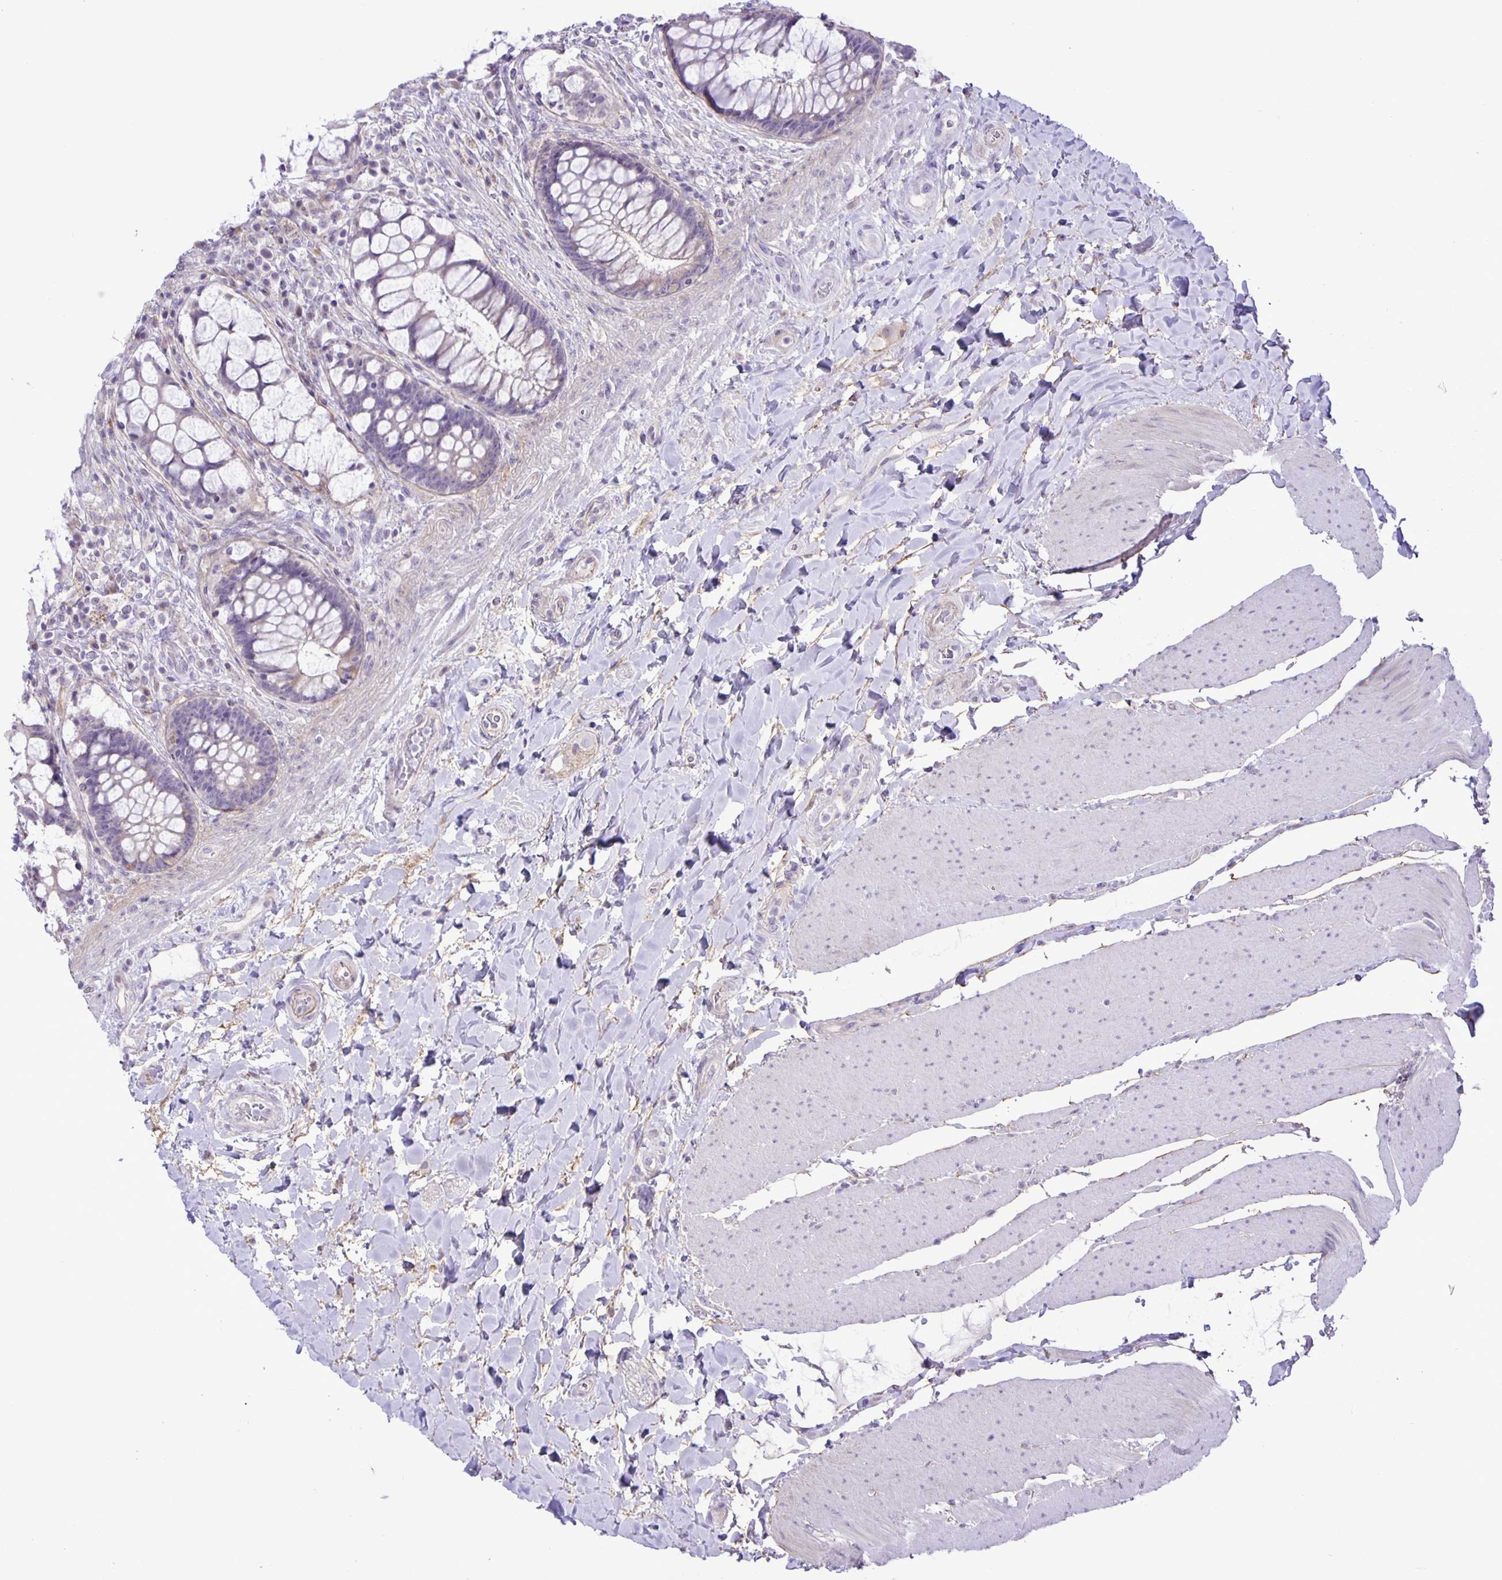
{"staining": {"intensity": "negative", "quantity": "none", "location": "none"}, "tissue": "rectum", "cell_type": "Glandular cells", "image_type": "normal", "snomed": [{"axis": "morphology", "description": "Normal tissue, NOS"}, {"axis": "topography", "description": "Rectum"}], "caption": "Immunohistochemistry (IHC) of benign human rectum demonstrates no expression in glandular cells.", "gene": "ADCK1", "patient": {"sex": "female", "age": 58}}